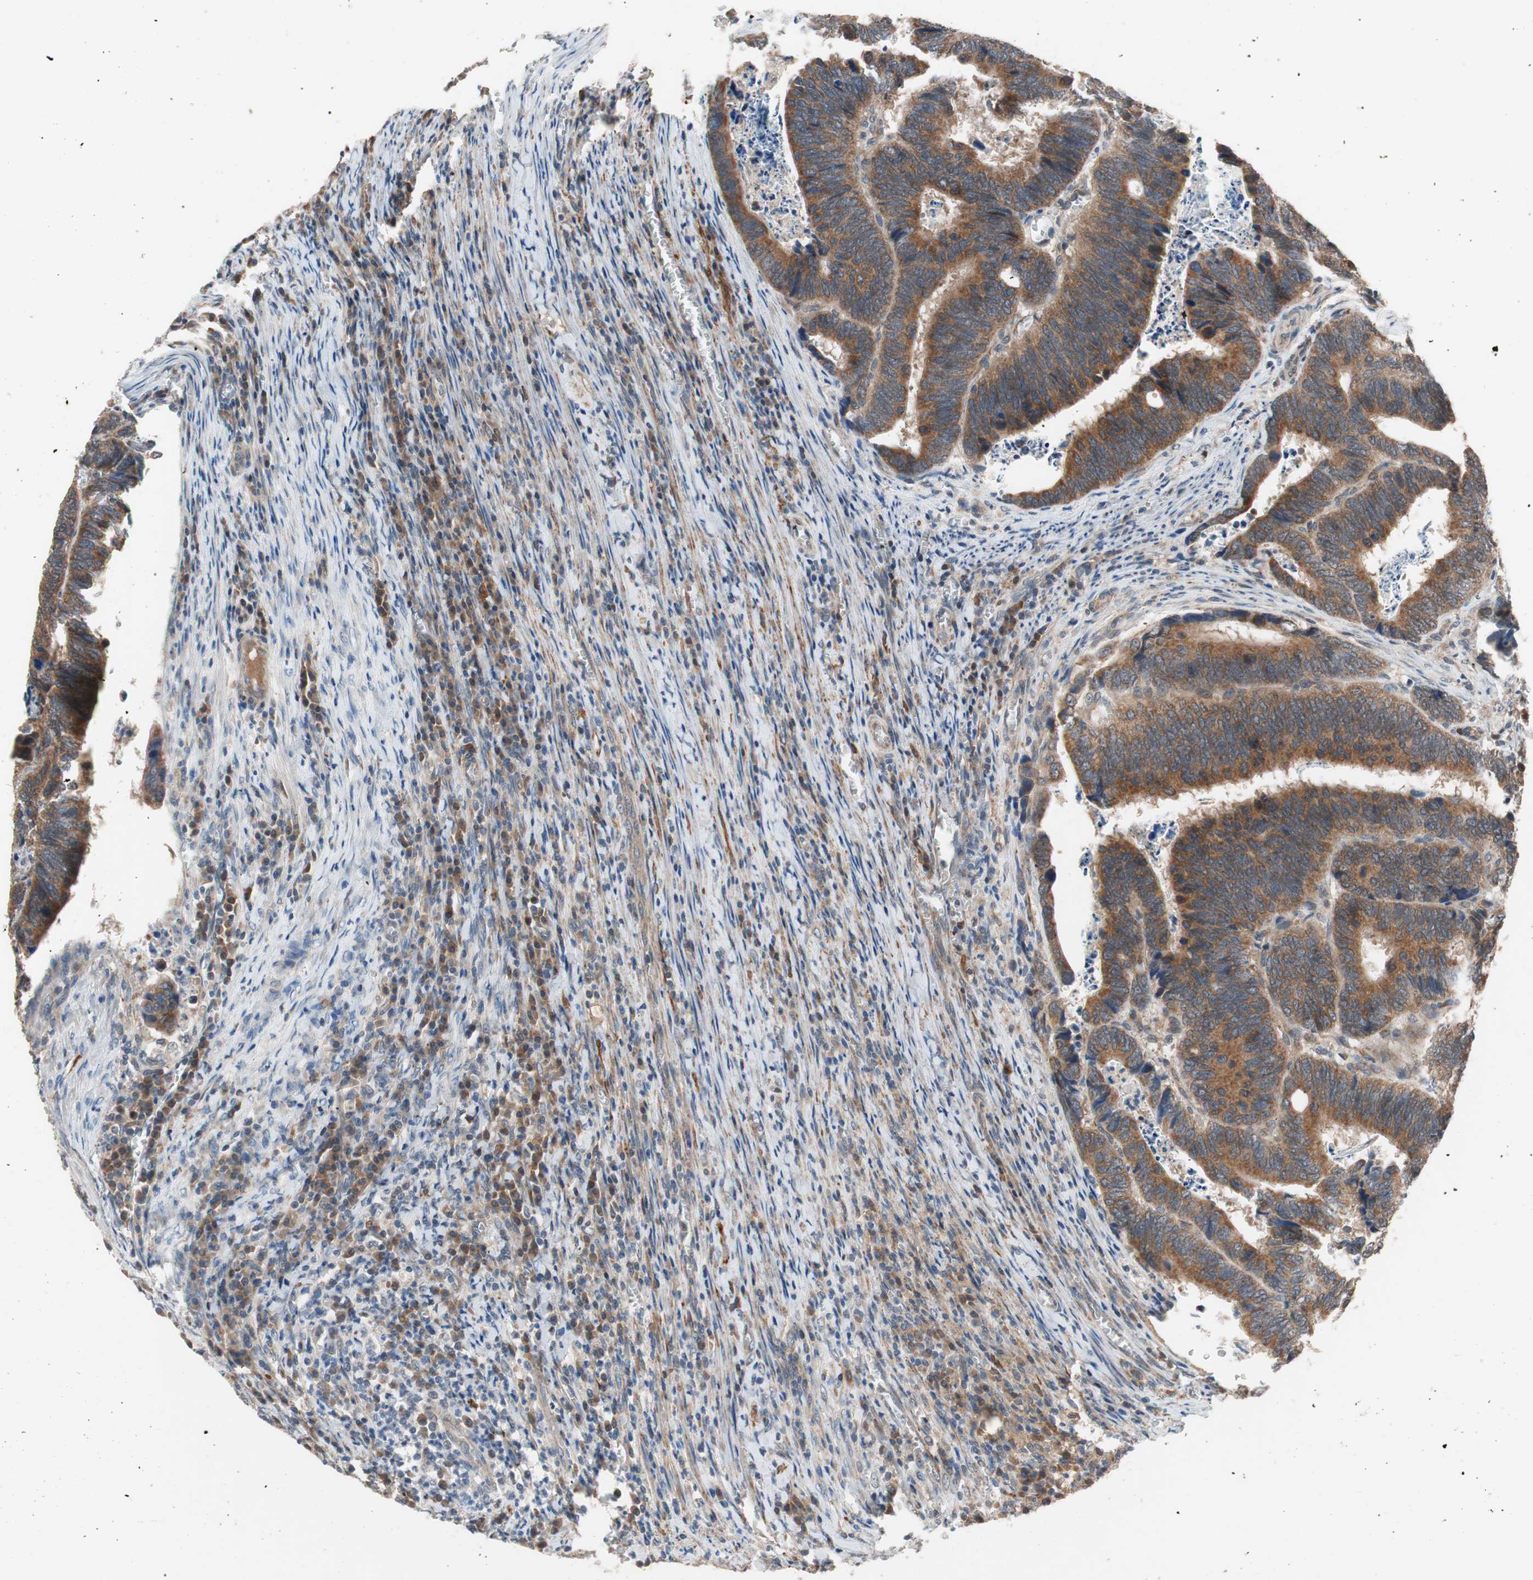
{"staining": {"intensity": "strong", "quantity": ">75%", "location": "cytoplasmic/membranous"}, "tissue": "colorectal cancer", "cell_type": "Tumor cells", "image_type": "cancer", "snomed": [{"axis": "morphology", "description": "Adenocarcinoma, NOS"}, {"axis": "topography", "description": "Colon"}], "caption": "A high amount of strong cytoplasmic/membranous expression is identified in about >75% of tumor cells in colorectal cancer (adenocarcinoma) tissue. The staining was performed using DAB (3,3'-diaminobenzidine), with brown indicating positive protein expression. Nuclei are stained blue with hematoxylin.", "gene": "HMBS", "patient": {"sex": "male", "age": 72}}